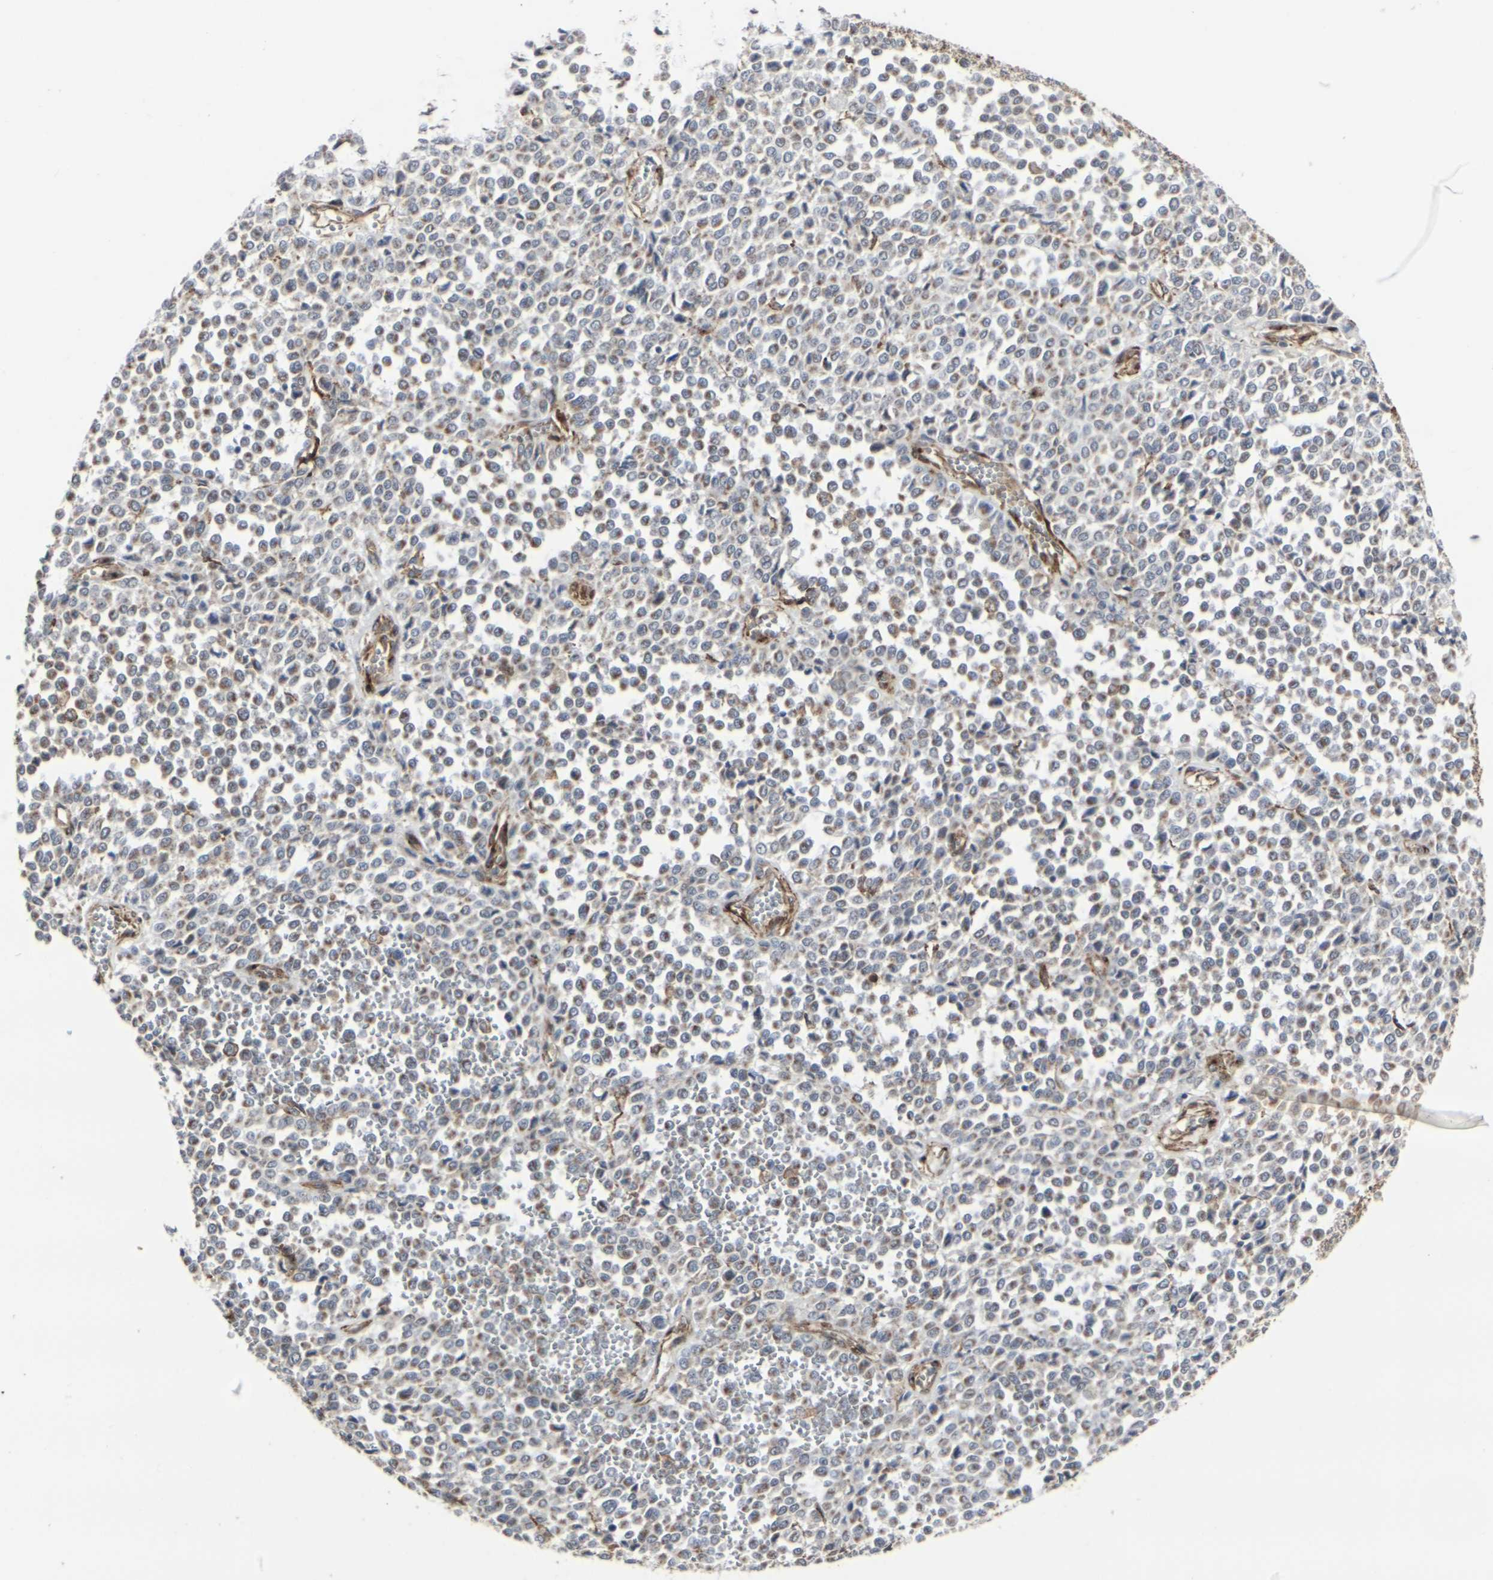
{"staining": {"intensity": "weak", "quantity": "25%-75%", "location": "cytoplasmic/membranous"}, "tissue": "melanoma", "cell_type": "Tumor cells", "image_type": "cancer", "snomed": [{"axis": "morphology", "description": "Malignant melanoma, Metastatic site"}, {"axis": "topography", "description": "Pancreas"}], "caption": "Tumor cells demonstrate low levels of weak cytoplasmic/membranous positivity in approximately 25%-75% of cells in malignant melanoma (metastatic site). The protein of interest is stained brown, and the nuclei are stained in blue (DAB (3,3'-diaminobenzidine) IHC with brightfield microscopy, high magnification).", "gene": "MYOF", "patient": {"sex": "female", "age": 30}}